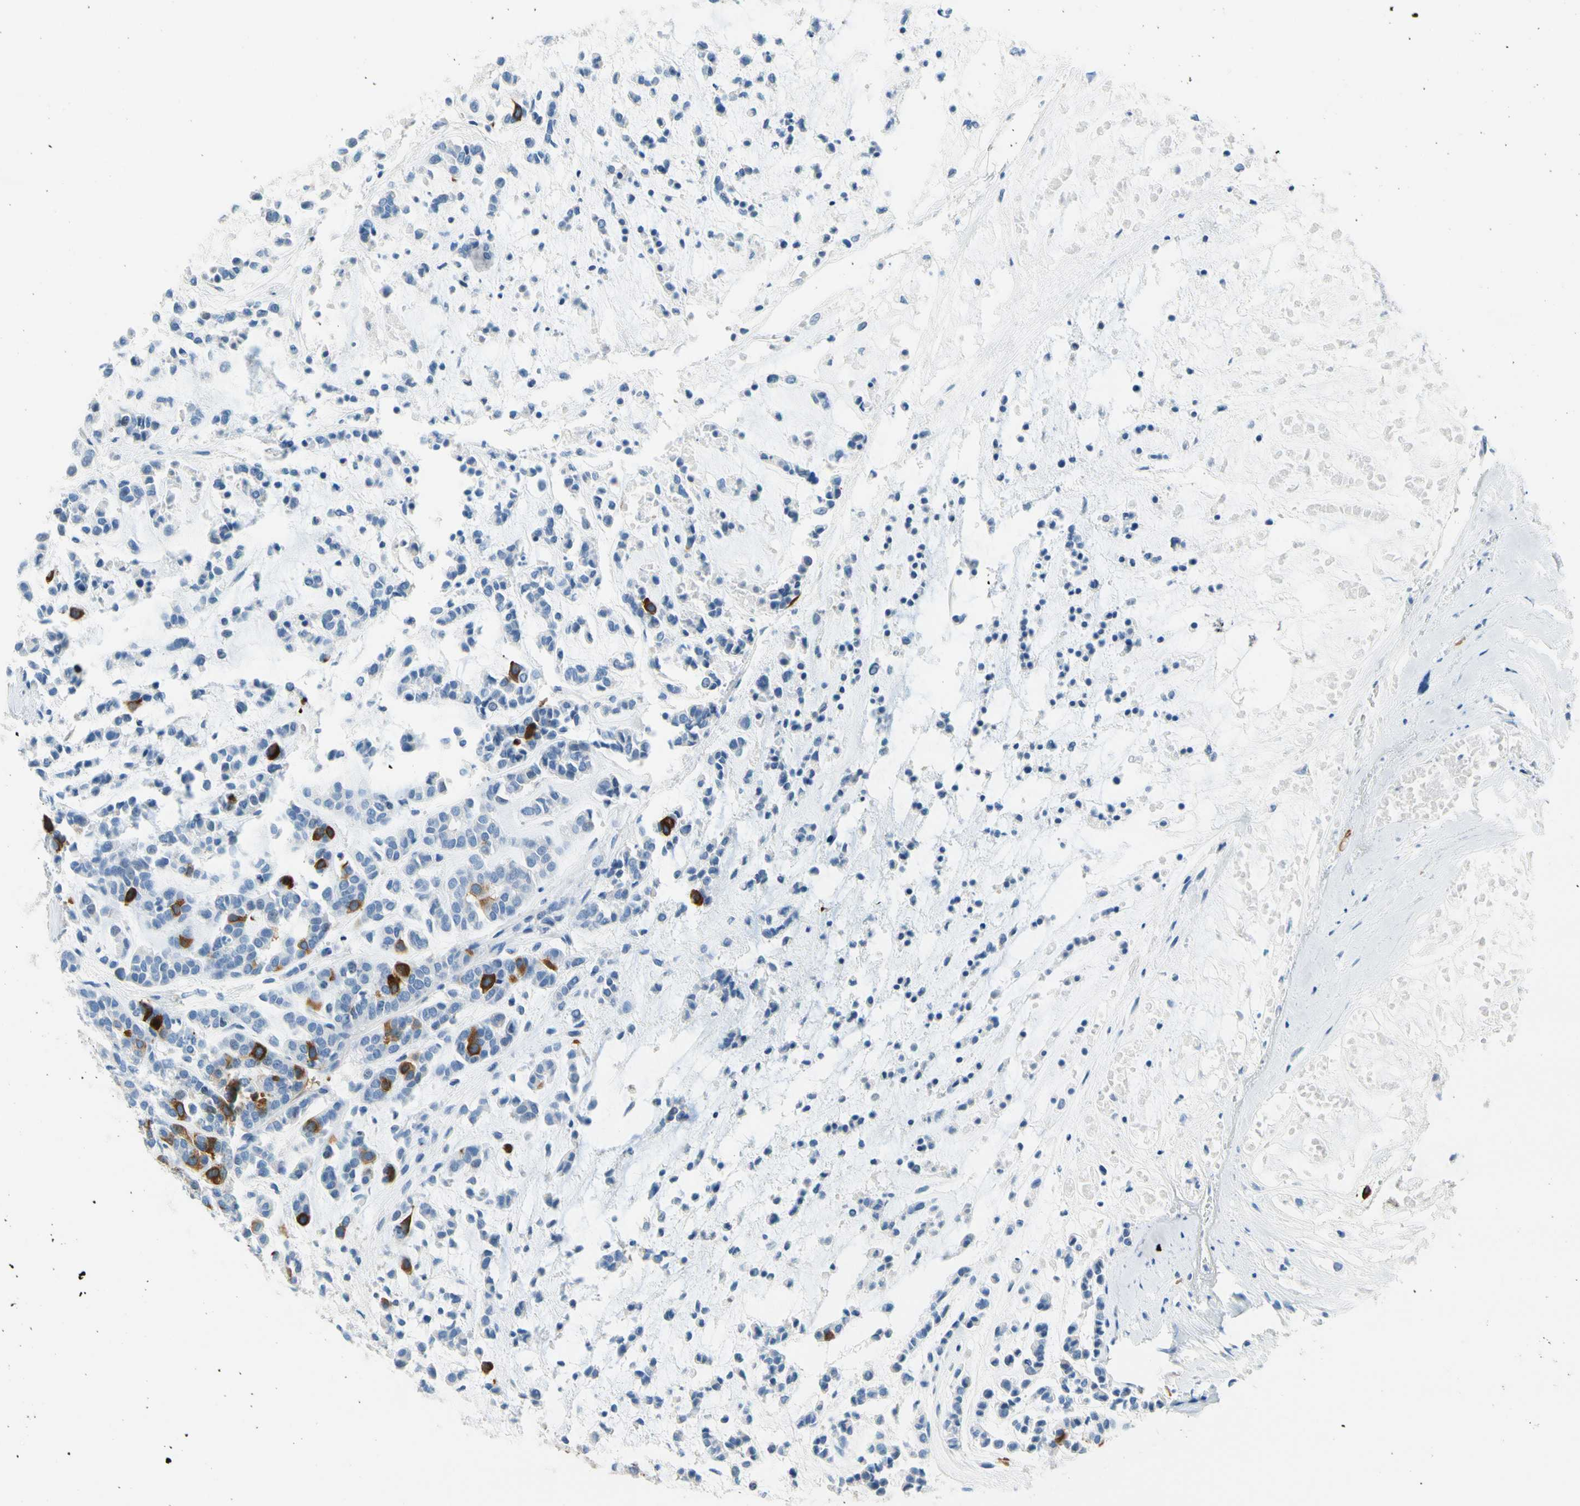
{"staining": {"intensity": "strong", "quantity": "<25%", "location": "cytoplasmic/membranous"}, "tissue": "head and neck cancer", "cell_type": "Tumor cells", "image_type": "cancer", "snomed": [{"axis": "morphology", "description": "Adenocarcinoma, NOS"}, {"axis": "morphology", "description": "Adenoma, NOS"}, {"axis": "topography", "description": "Head-Neck"}], "caption": "Head and neck adenoma stained with a protein marker shows strong staining in tumor cells.", "gene": "TACC3", "patient": {"sex": "female", "age": 55}}